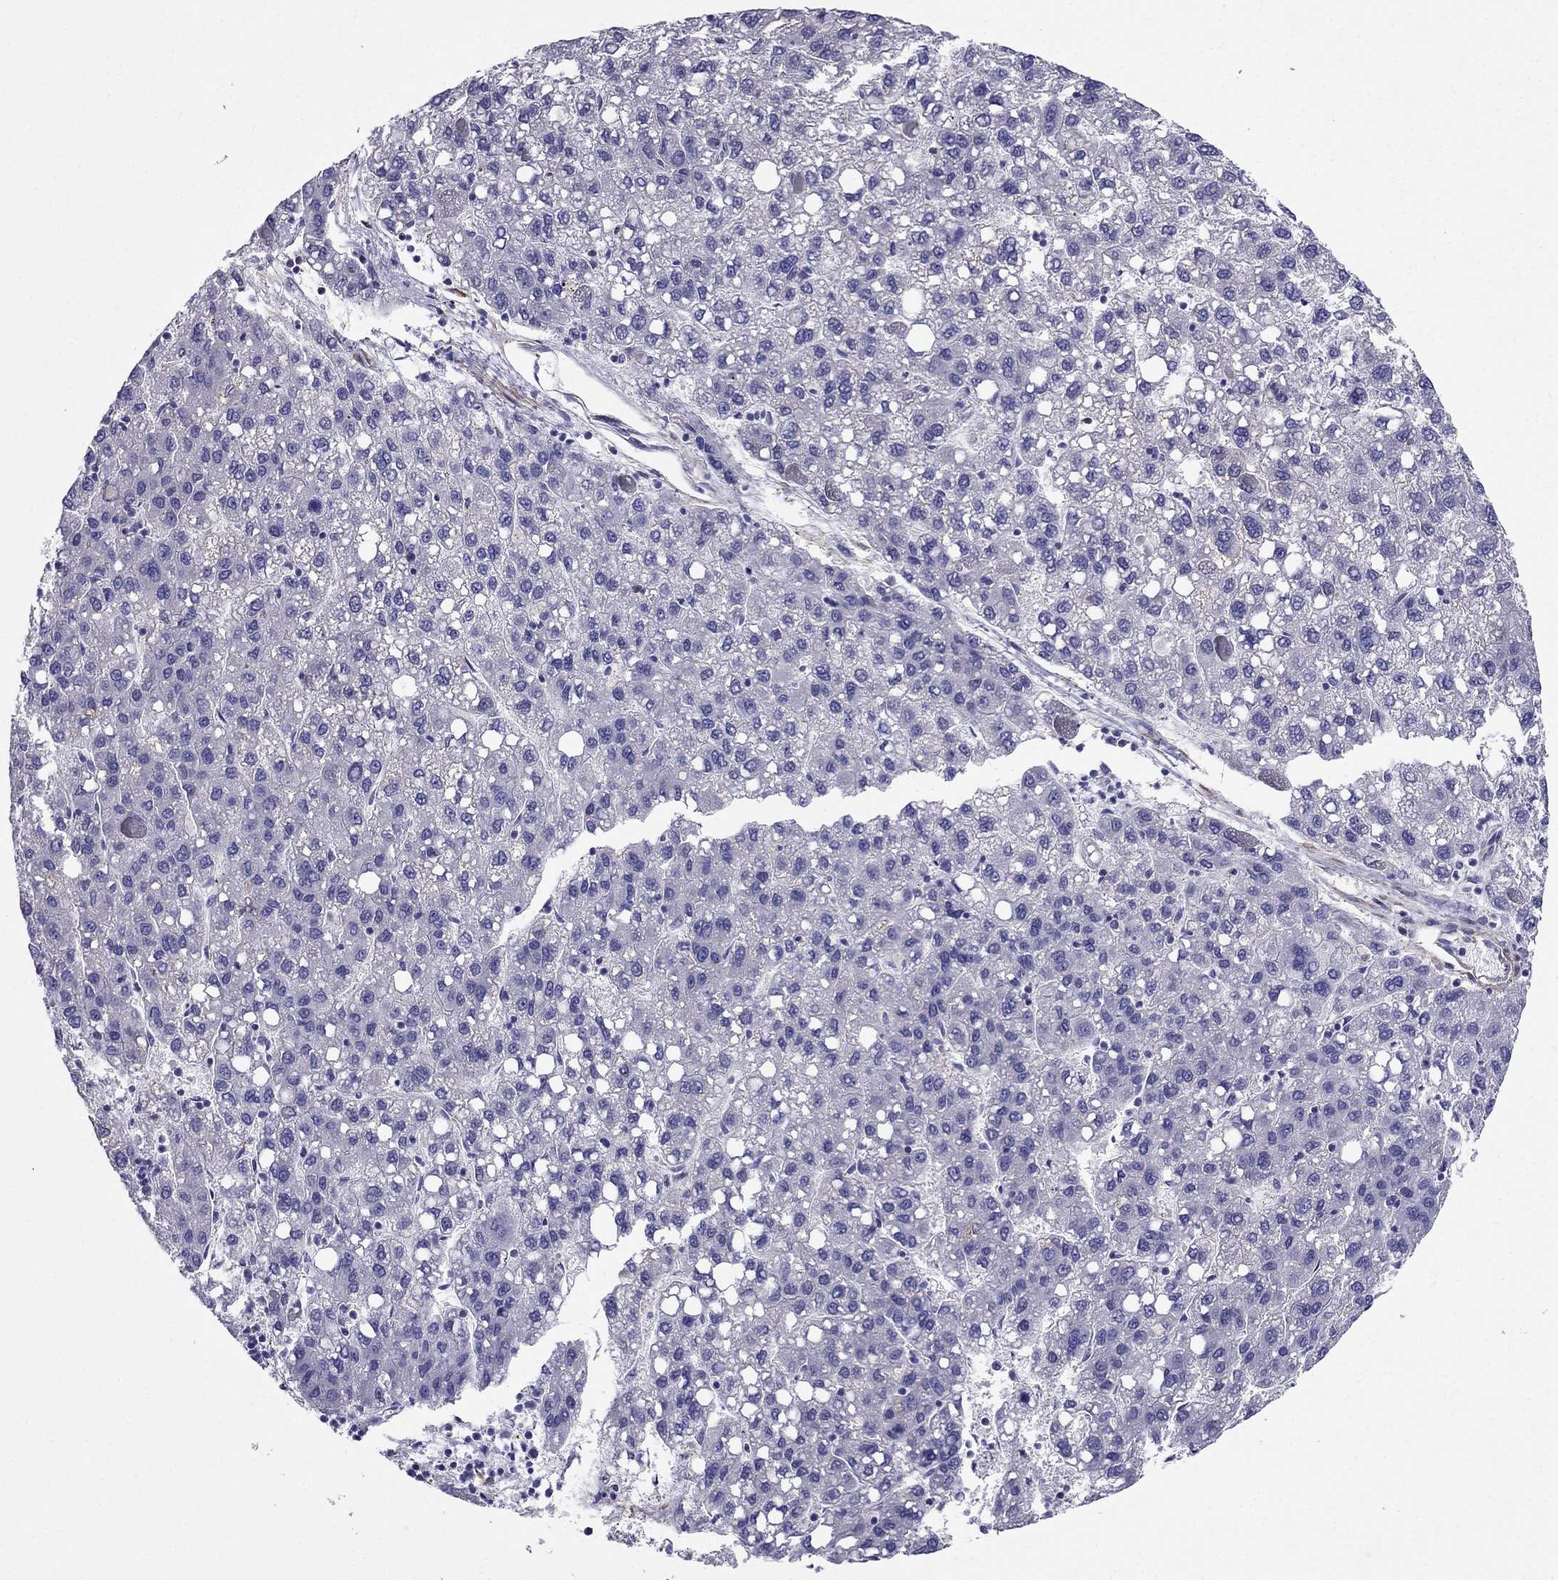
{"staining": {"intensity": "negative", "quantity": "none", "location": "none"}, "tissue": "liver cancer", "cell_type": "Tumor cells", "image_type": "cancer", "snomed": [{"axis": "morphology", "description": "Carcinoma, Hepatocellular, NOS"}, {"axis": "topography", "description": "Liver"}], "caption": "Human liver hepatocellular carcinoma stained for a protein using immunohistochemistry shows no staining in tumor cells.", "gene": "GPR50", "patient": {"sex": "female", "age": 82}}